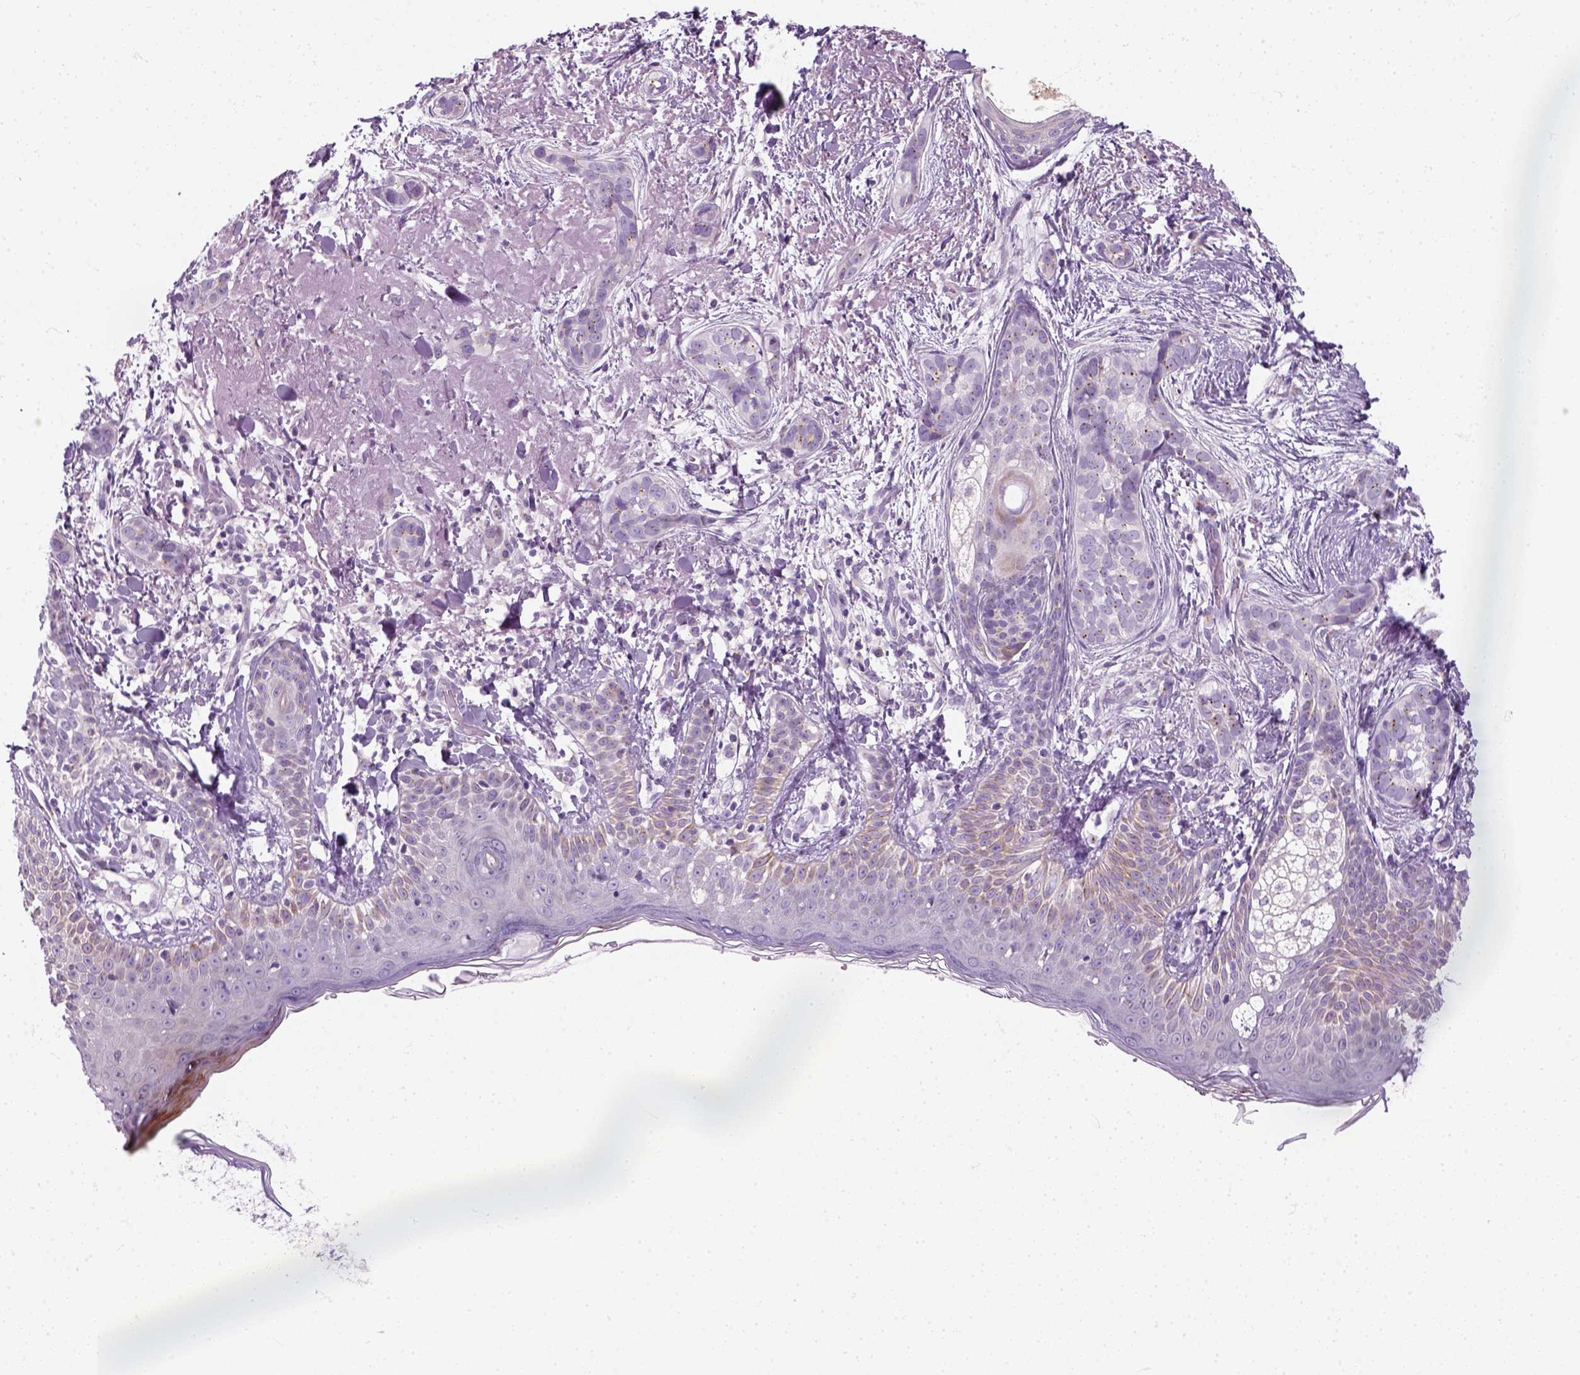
{"staining": {"intensity": "negative", "quantity": "none", "location": "none"}, "tissue": "skin cancer", "cell_type": "Tumor cells", "image_type": "cancer", "snomed": [{"axis": "morphology", "description": "Basal cell carcinoma"}, {"axis": "topography", "description": "Skin"}], "caption": "A photomicrograph of basal cell carcinoma (skin) stained for a protein reveals no brown staining in tumor cells.", "gene": "IL4", "patient": {"sex": "male", "age": 87}}